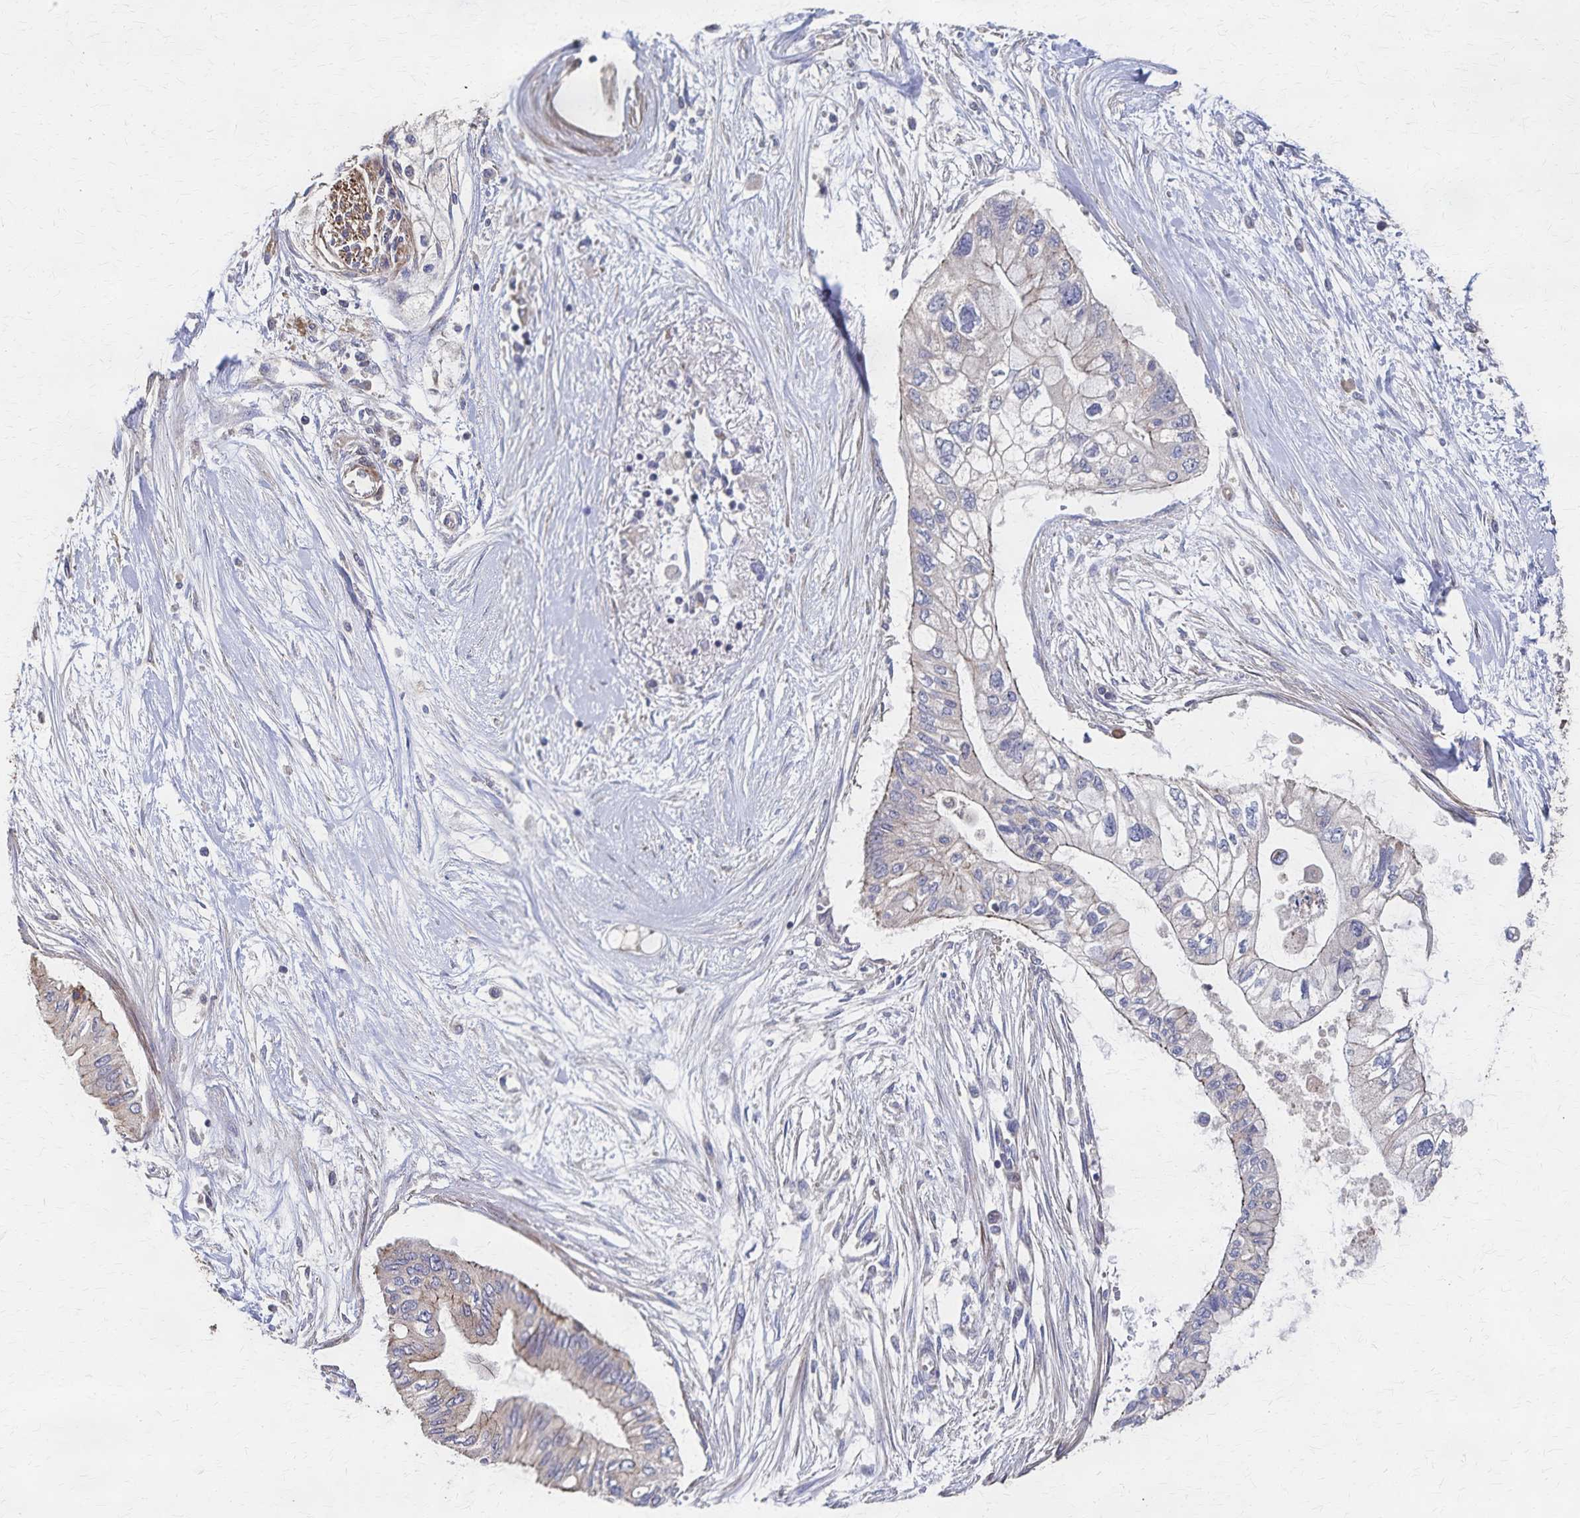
{"staining": {"intensity": "weak", "quantity": "<25%", "location": "cytoplasmic/membranous"}, "tissue": "pancreatic cancer", "cell_type": "Tumor cells", "image_type": "cancer", "snomed": [{"axis": "morphology", "description": "Adenocarcinoma, NOS"}, {"axis": "topography", "description": "Pancreas"}], "caption": "A micrograph of pancreatic cancer stained for a protein exhibits no brown staining in tumor cells.", "gene": "PGAP2", "patient": {"sex": "female", "age": 77}}